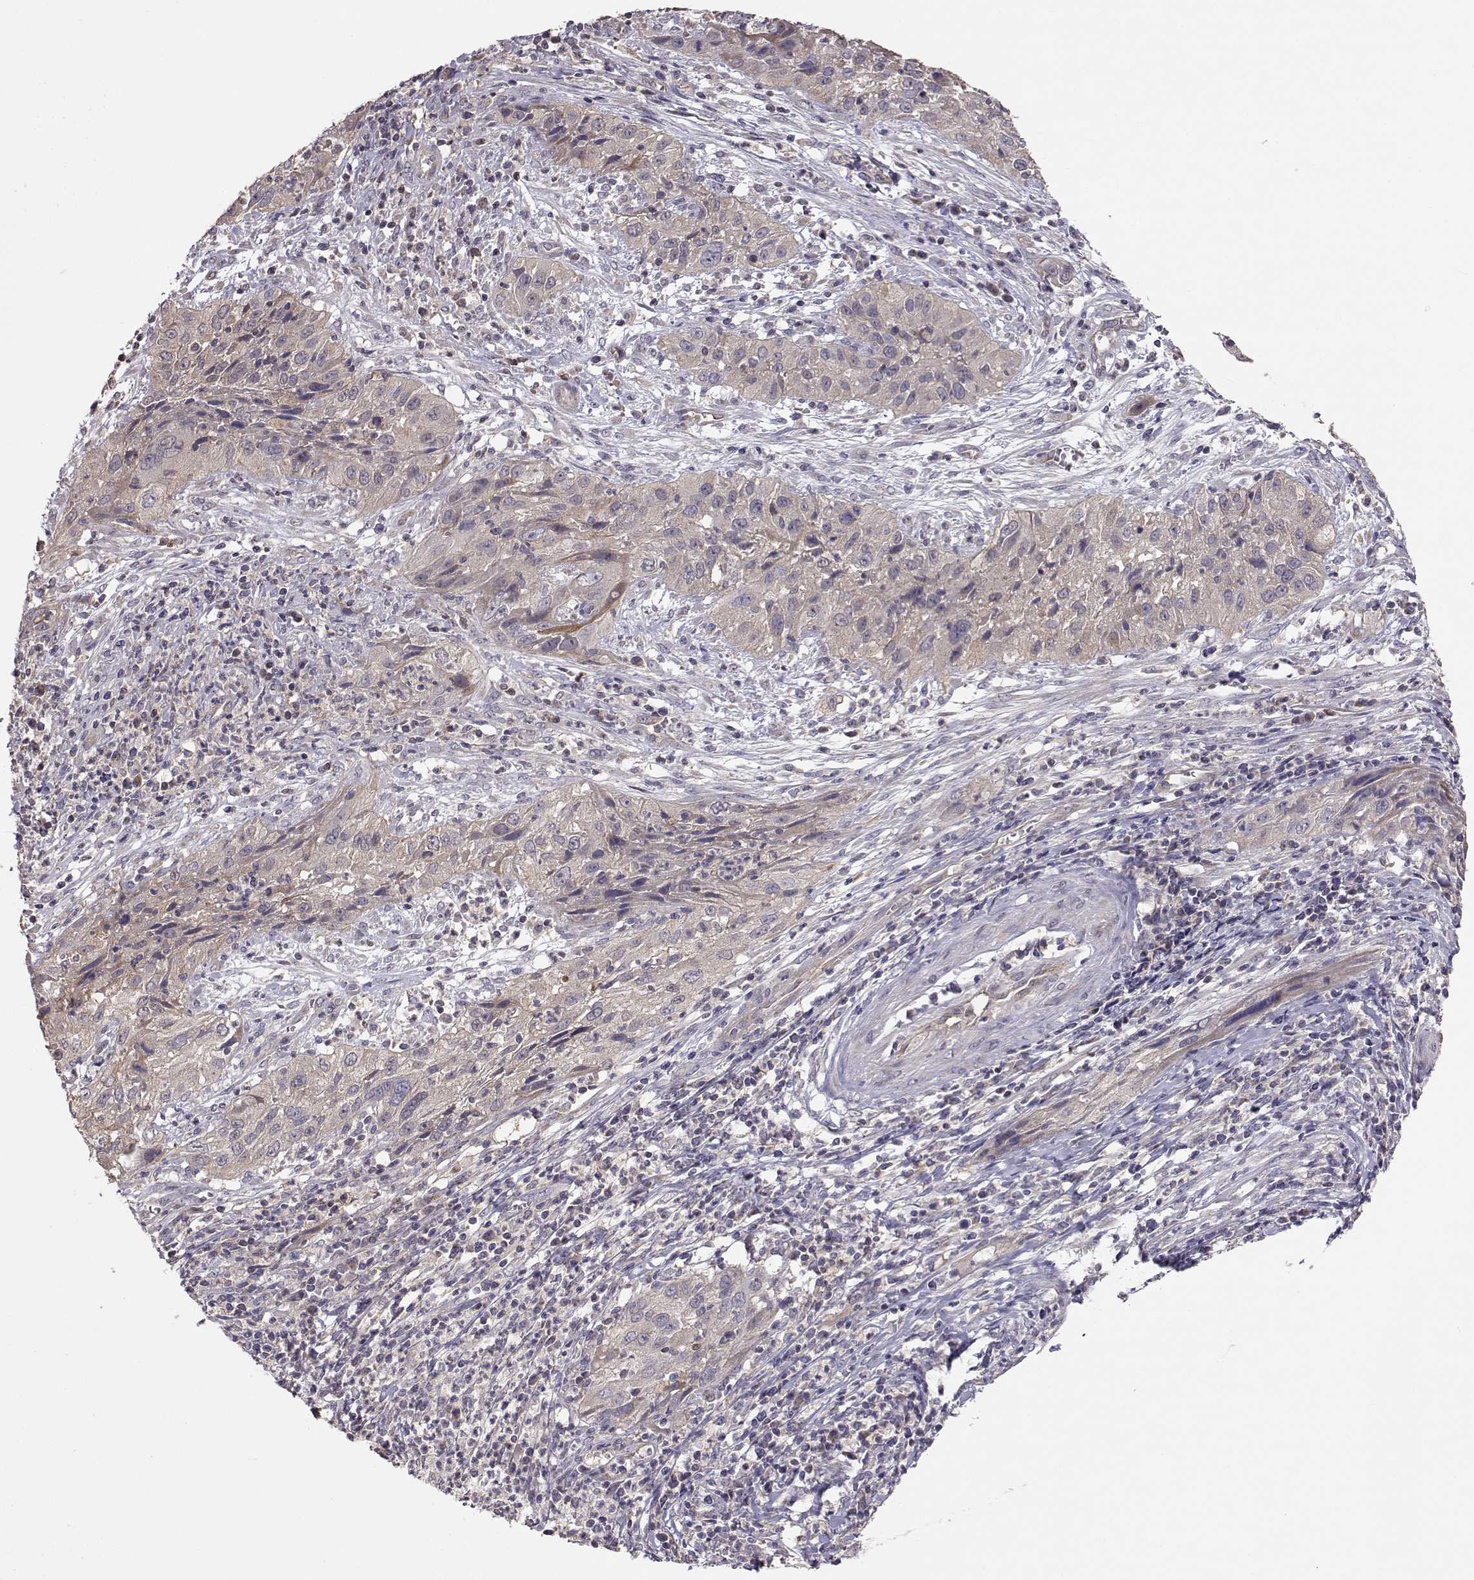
{"staining": {"intensity": "weak", "quantity": ">75%", "location": "cytoplasmic/membranous"}, "tissue": "cervical cancer", "cell_type": "Tumor cells", "image_type": "cancer", "snomed": [{"axis": "morphology", "description": "Squamous cell carcinoma, NOS"}, {"axis": "topography", "description": "Cervix"}], "caption": "IHC histopathology image of human cervical squamous cell carcinoma stained for a protein (brown), which reveals low levels of weak cytoplasmic/membranous positivity in approximately >75% of tumor cells.", "gene": "NCAM2", "patient": {"sex": "female", "age": 32}}